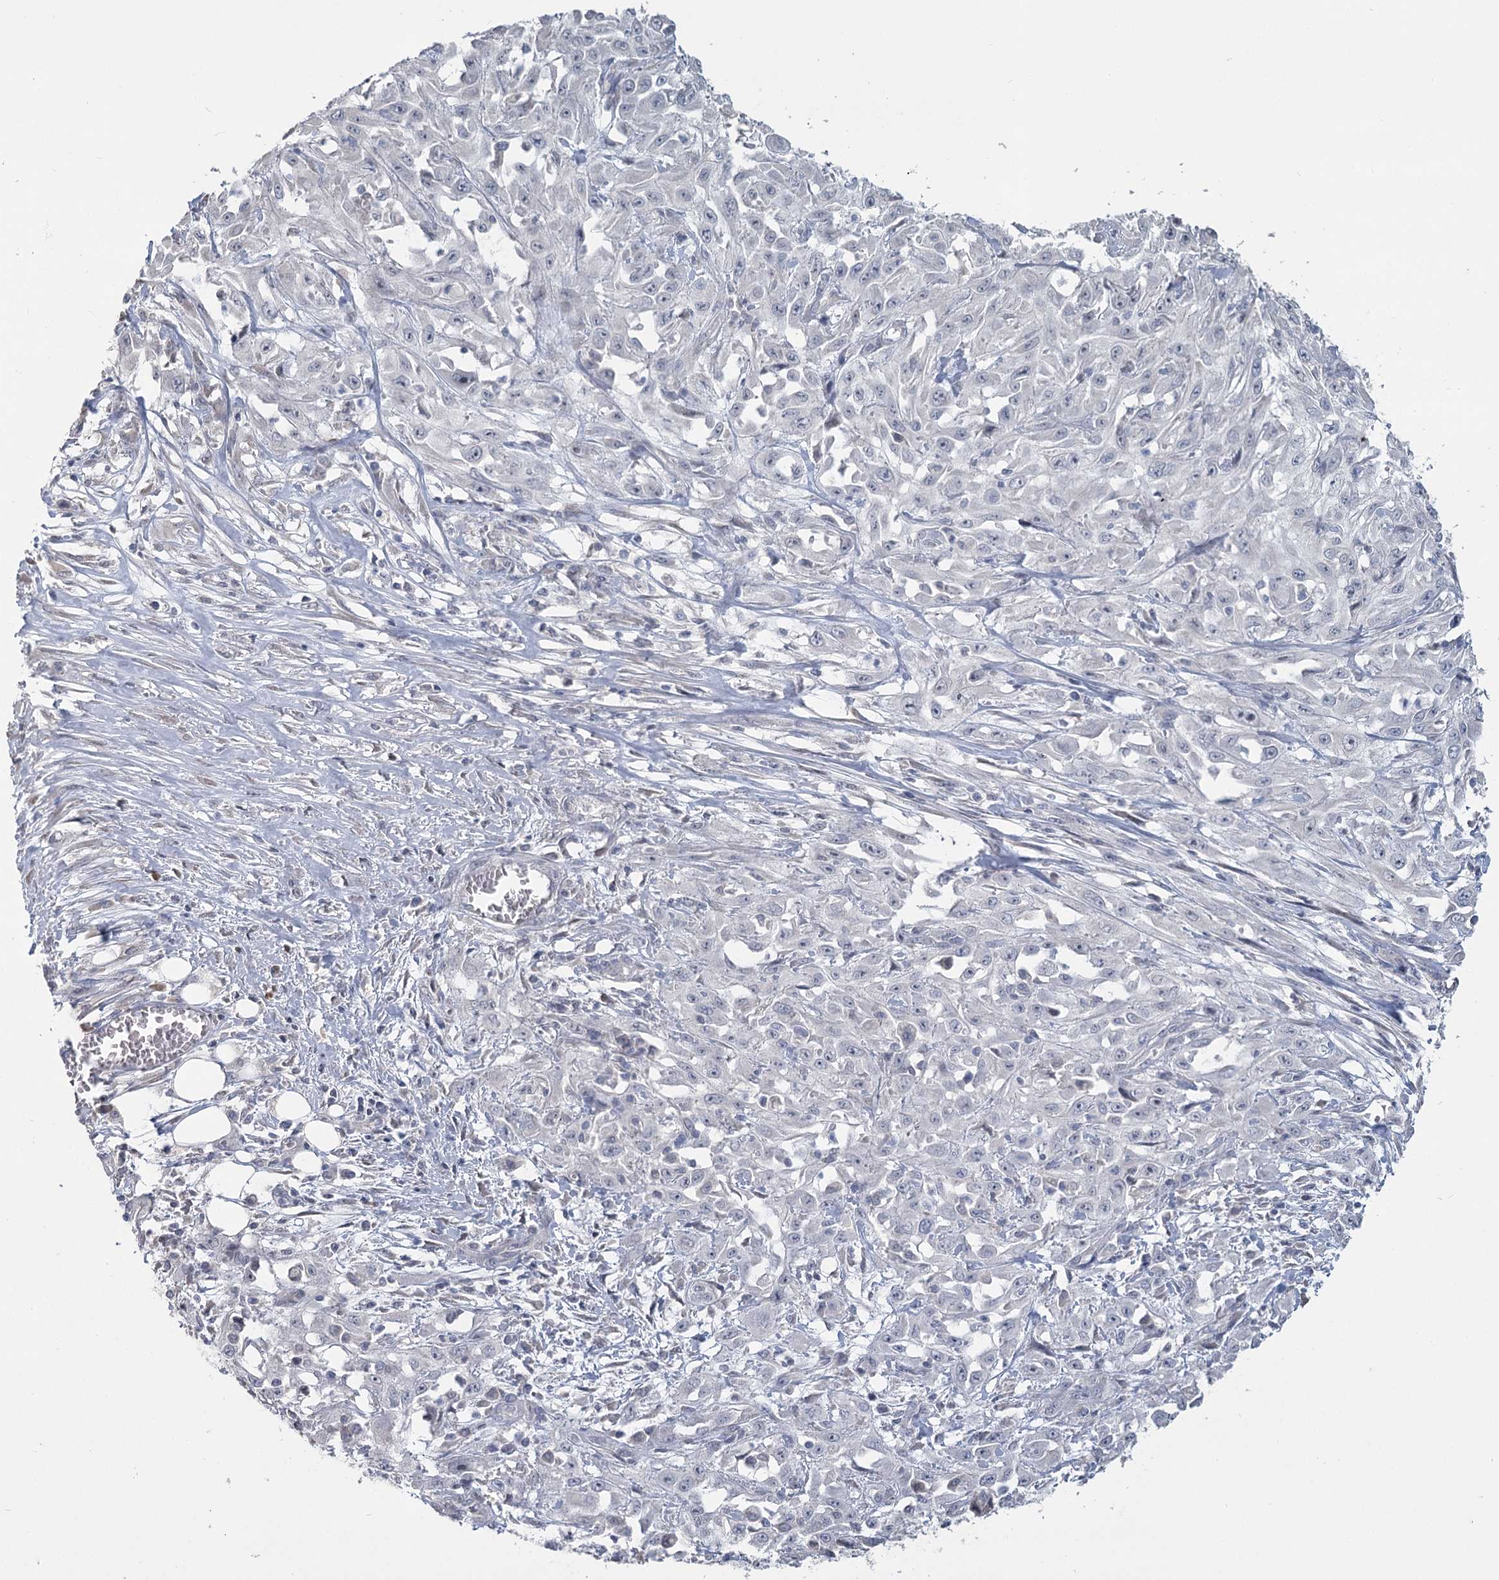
{"staining": {"intensity": "negative", "quantity": "none", "location": "none"}, "tissue": "skin cancer", "cell_type": "Tumor cells", "image_type": "cancer", "snomed": [{"axis": "morphology", "description": "Squamous cell carcinoma, NOS"}, {"axis": "morphology", "description": "Squamous cell carcinoma, metastatic, NOS"}, {"axis": "topography", "description": "Skin"}, {"axis": "topography", "description": "Lymph node"}], "caption": "This micrograph is of skin cancer stained with IHC to label a protein in brown with the nuclei are counter-stained blue. There is no positivity in tumor cells. Nuclei are stained in blue.", "gene": "SLC9A3", "patient": {"sex": "male", "age": 75}}